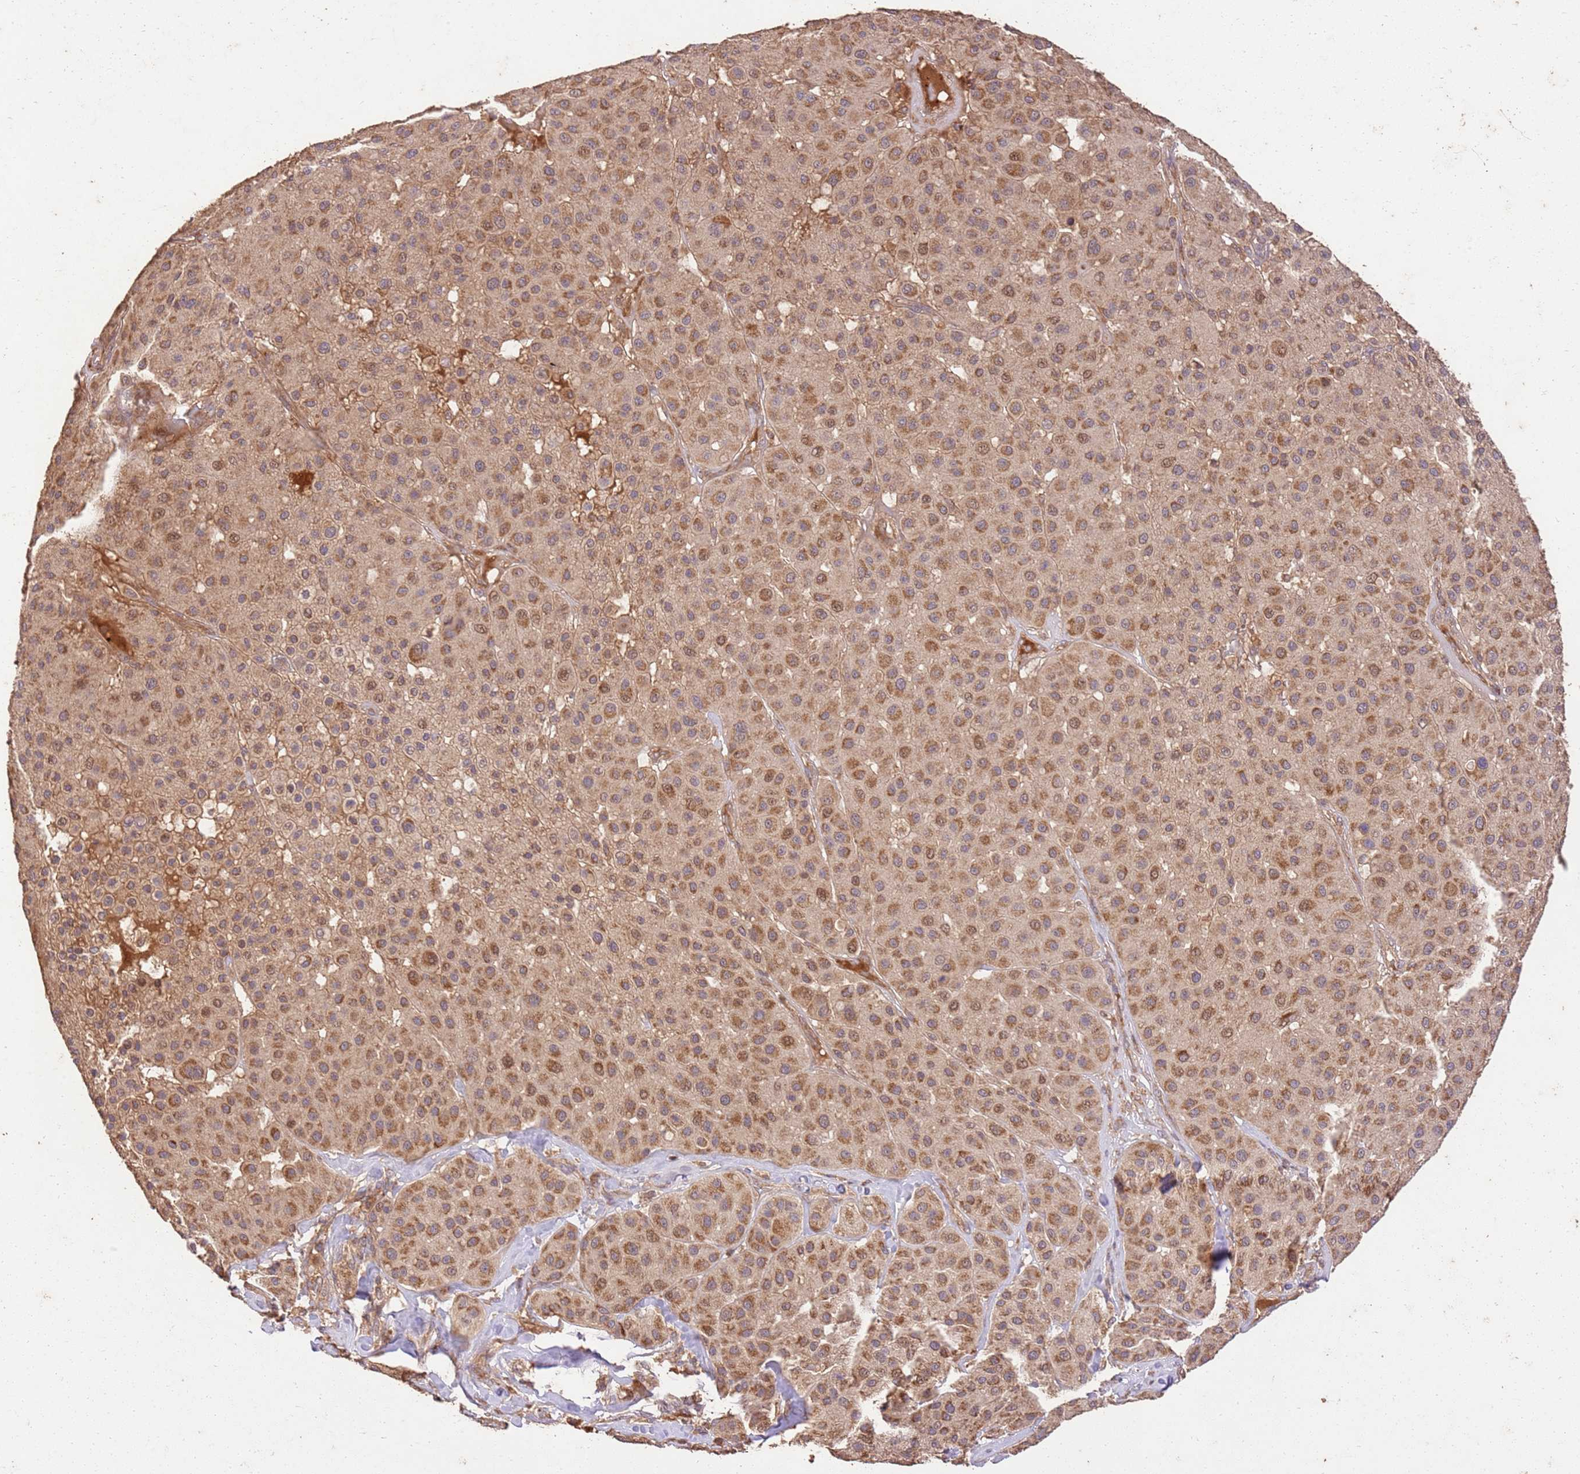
{"staining": {"intensity": "moderate", "quantity": ">75%", "location": "cytoplasmic/membranous"}, "tissue": "melanoma", "cell_type": "Tumor cells", "image_type": "cancer", "snomed": [{"axis": "morphology", "description": "Malignant melanoma, Metastatic site"}, {"axis": "topography", "description": "Smooth muscle"}], "caption": "Immunohistochemical staining of human malignant melanoma (metastatic site) shows moderate cytoplasmic/membranous protein positivity in approximately >75% of tumor cells. Ihc stains the protein in brown and the nuclei are stained blue.", "gene": "LRRC28", "patient": {"sex": "male", "age": 41}}